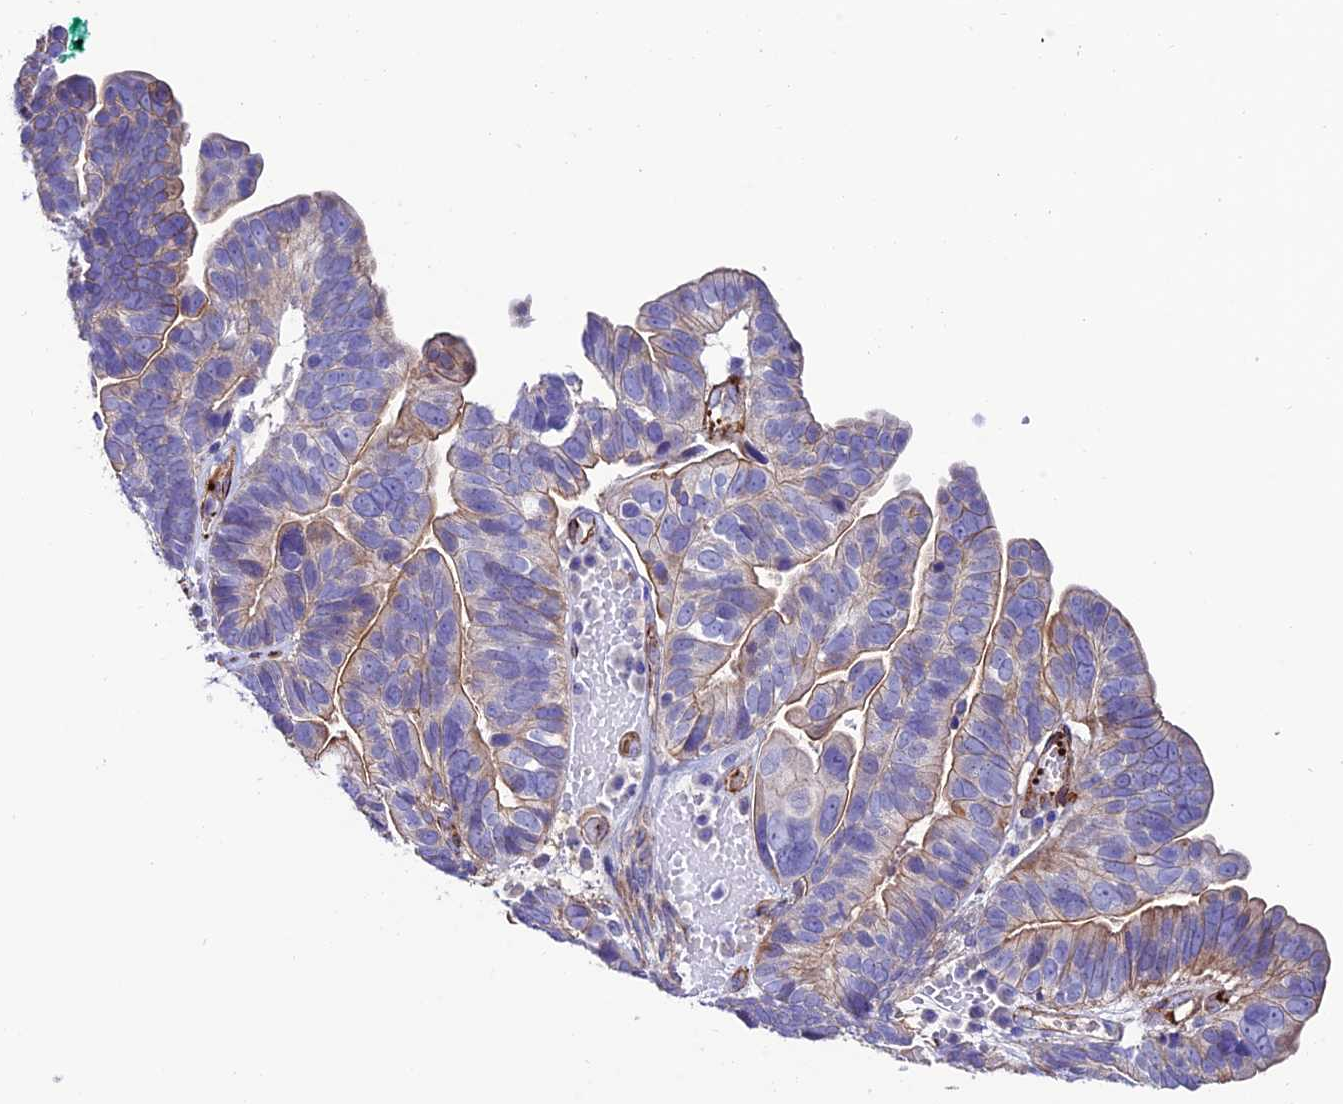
{"staining": {"intensity": "weak", "quantity": "25%-75%", "location": "cytoplasmic/membranous"}, "tissue": "ovarian cancer", "cell_type": "Tumor cells", "image_type": "cancer", "snomed": [{"axis": "morphology", "description": "Cystadenocarcinoma, serous, NOS"}, {"axis": "topography", "description": "Ovary"}], "caption": "A histopathology image of ovarian cancer (serous cystadenocarcinoma) stained for a protein reveals weak cytoplasmic/membranous brown staining in tumor cells. (Stains: DAB (3,3'-diaminobenzidine) in brown, nuclei in blue, Microscopy: brightfield microscopy at high magnification).", "gene": "REX1BD", "patient": {"sex": "female", "age": 56}}